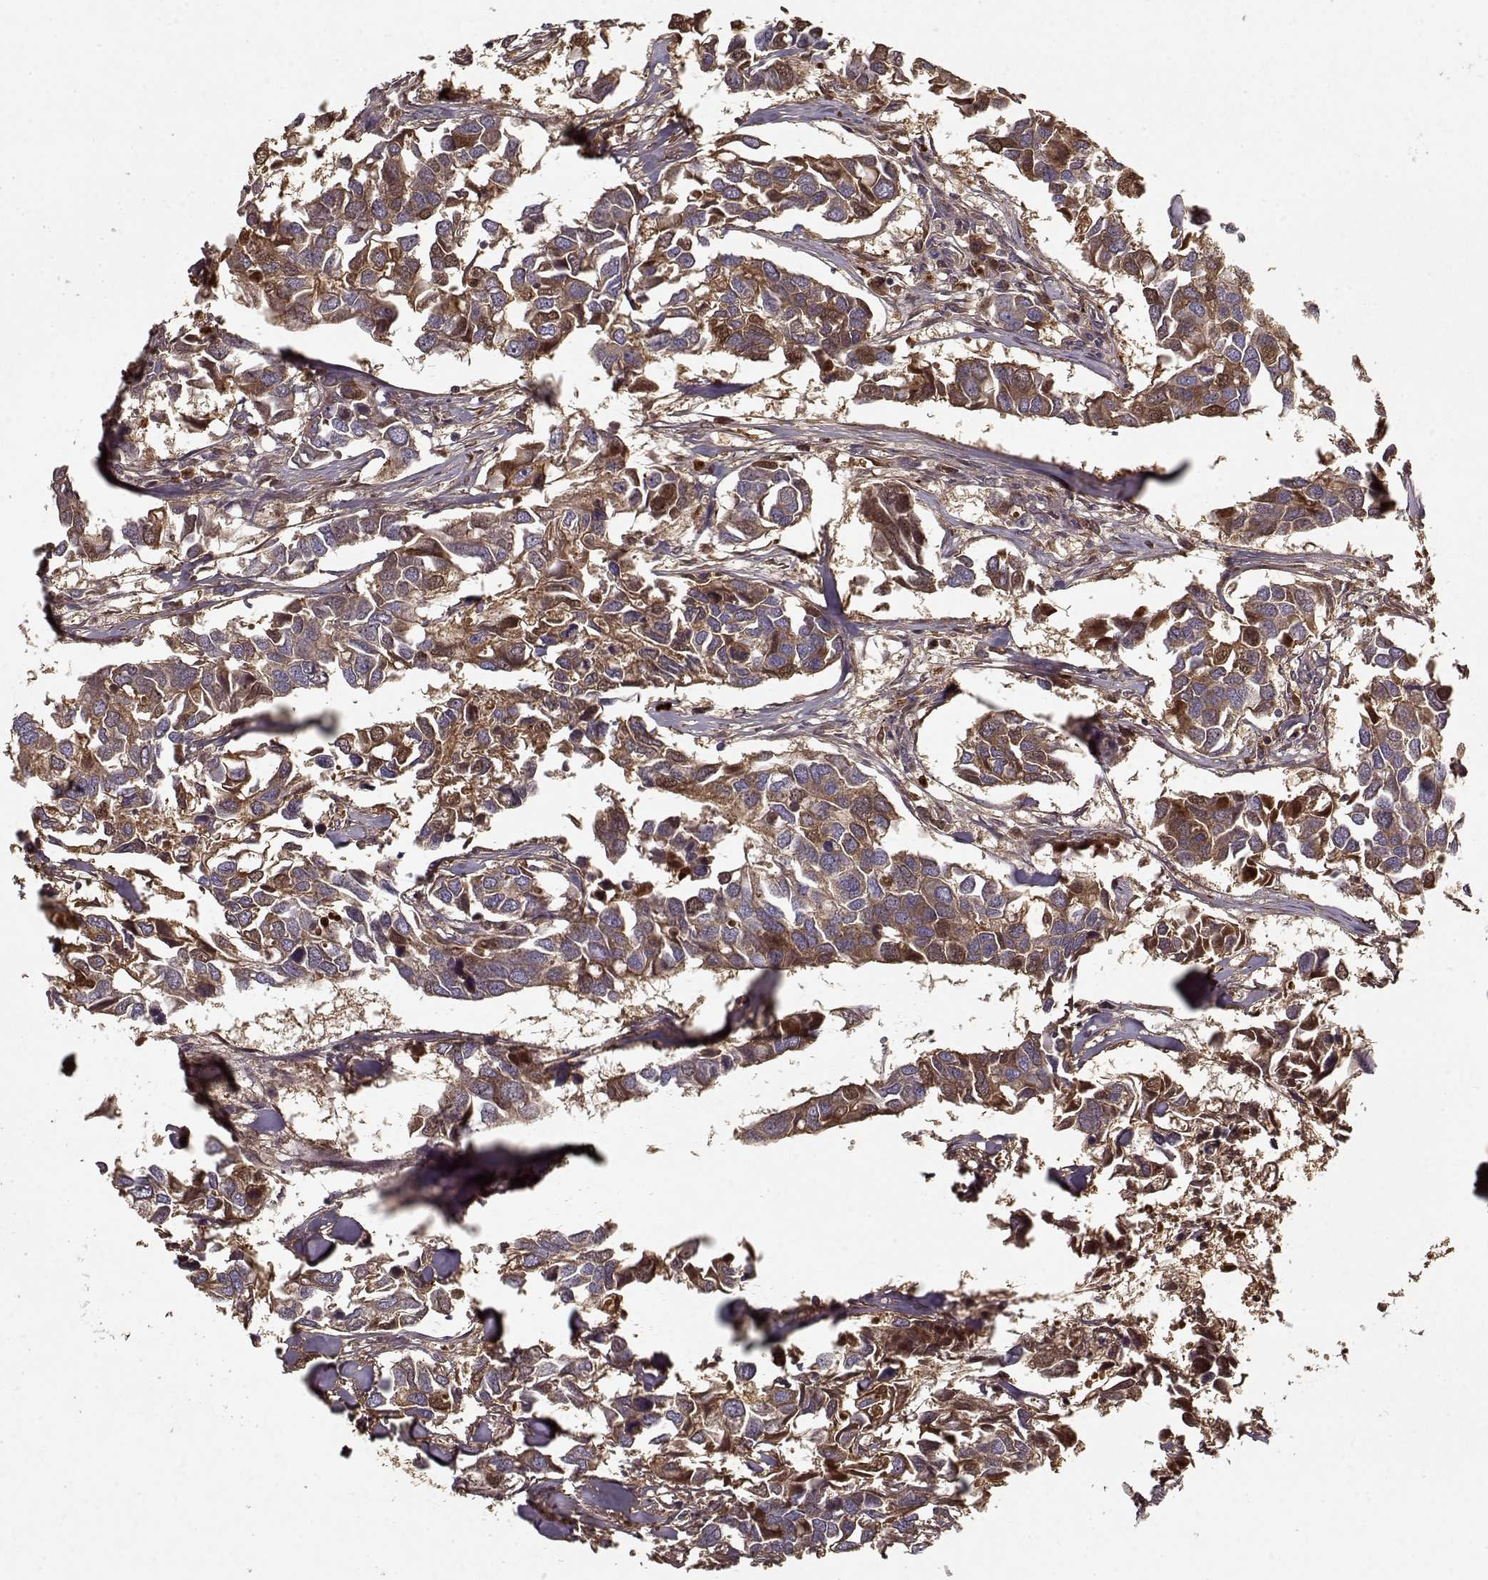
{"staining": {"intensity": "moderate", "quantity": ">75%", "location": "cytoplasmic/membranous"}, "tissue": "breast cancer", "cell_type": "Tumor cells", "image_type": "cancer", "snomed": [{"axis": "morphology", "description": "Duct carcinoma"}, {"axis": "topography", "description": "Breast"}], "caption": "A high-resolution histopathology image shows immunohistochemistry staining of breast invasive ductal carcinoma, which reveals moderate cytoplasmic/membranous staining in approximately >75% of tumor cells.", "gene": "LUM", "patient": {"sex": "female", "age": 83}}